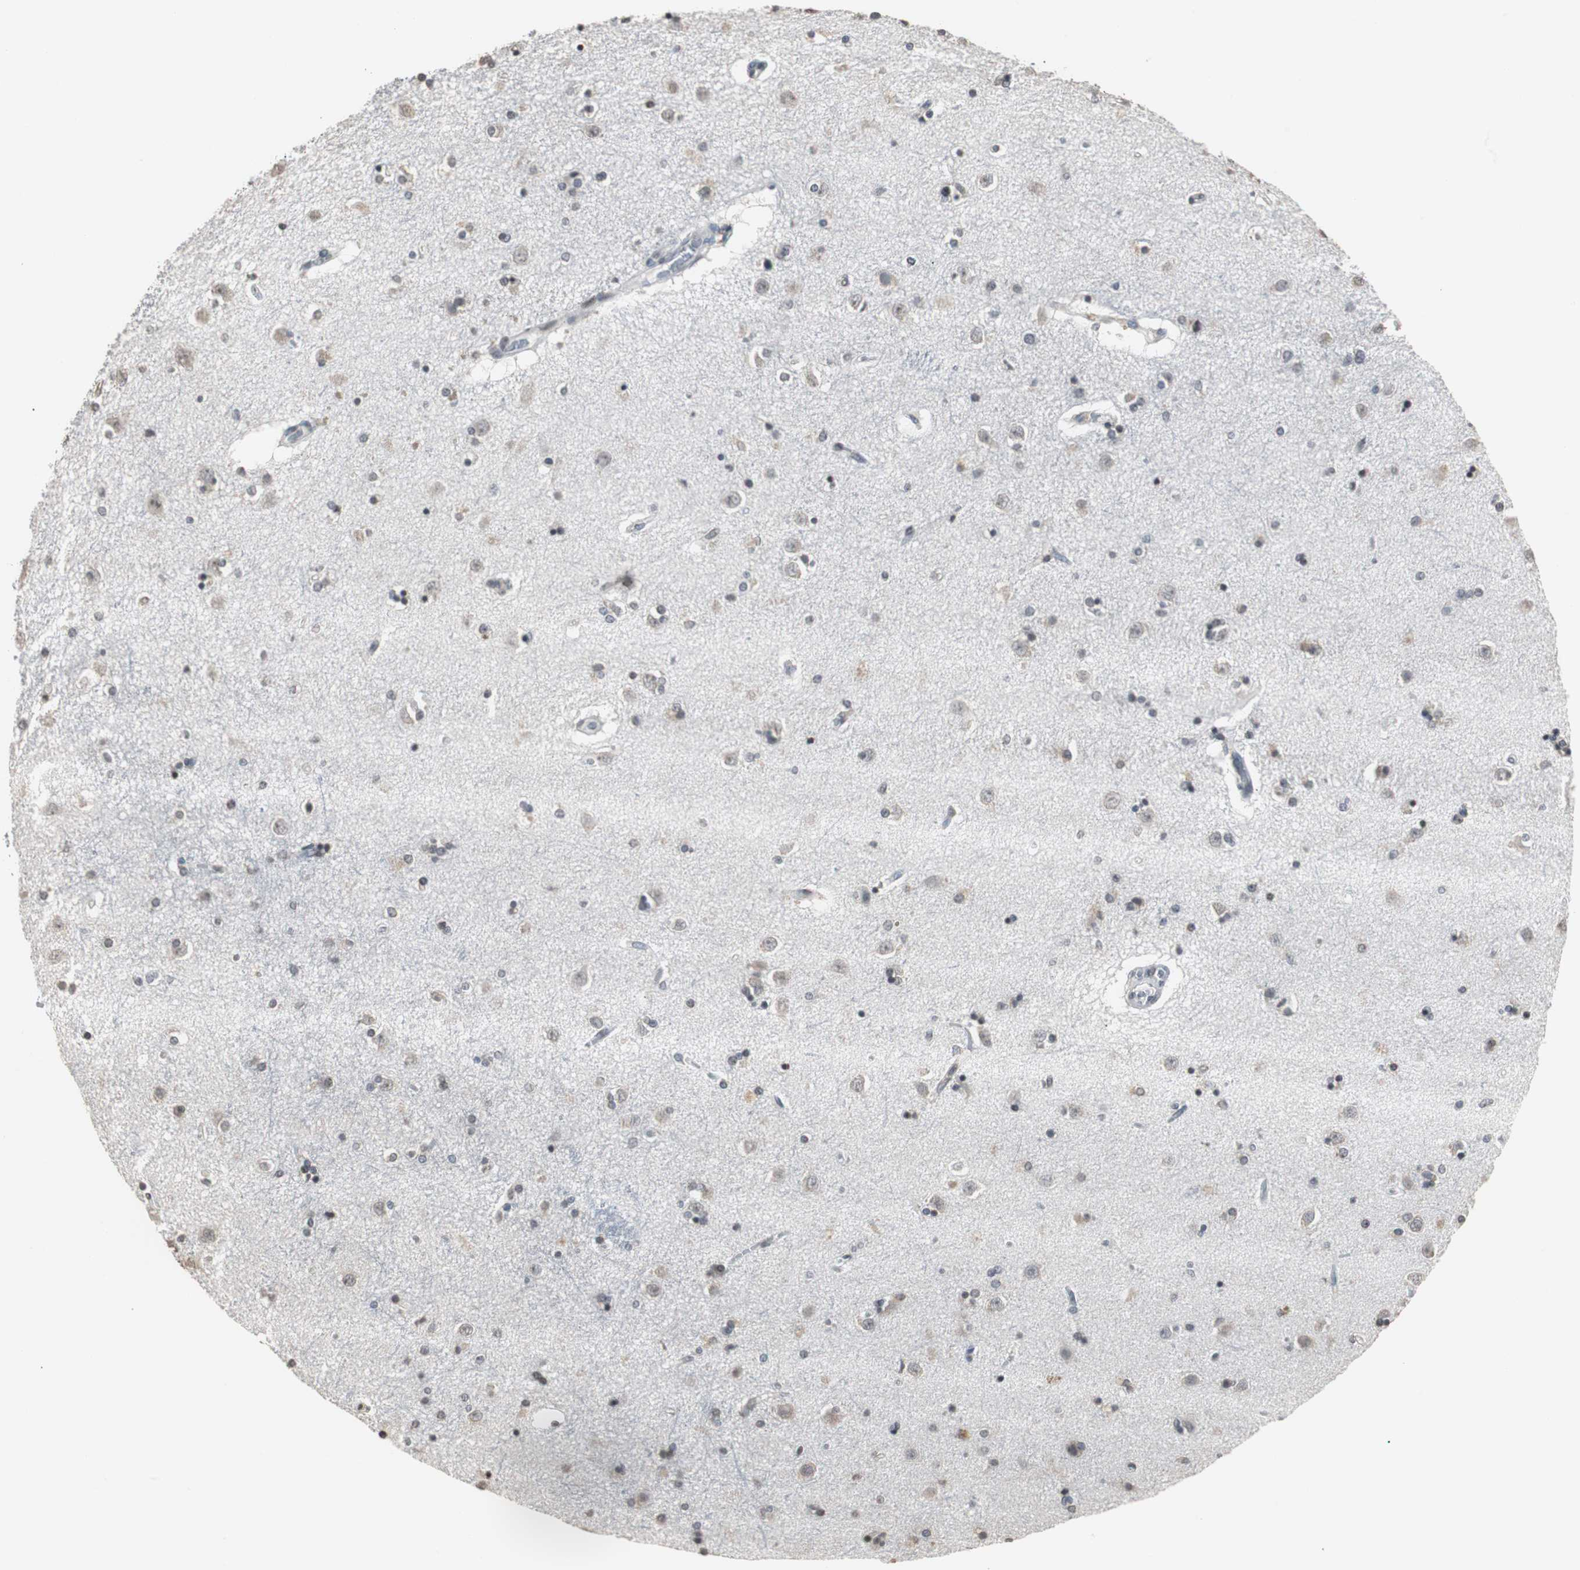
{"staining": {"intensity": "weak", "quantity": "<25%", "location": "nuclear"}, "tissue": "caudate", "cell_type": "Glial cells", "image_type": "normal", "snomed": [{"axis": "morphology", "description": "Normal tissue, NOS"}, {"axis": "topography", "description": "Lateral ventricle wall"}], "caption": "DAB (3,3'-diaminobenzidine) immunohistochemical staining of benign human caudate displays no significant staining in glial cells. (DAB IHC visualized using brightfield microscopy, high magnification).", "gene": "TOP2A", "patient": {"sex": "female", "age": 54}}